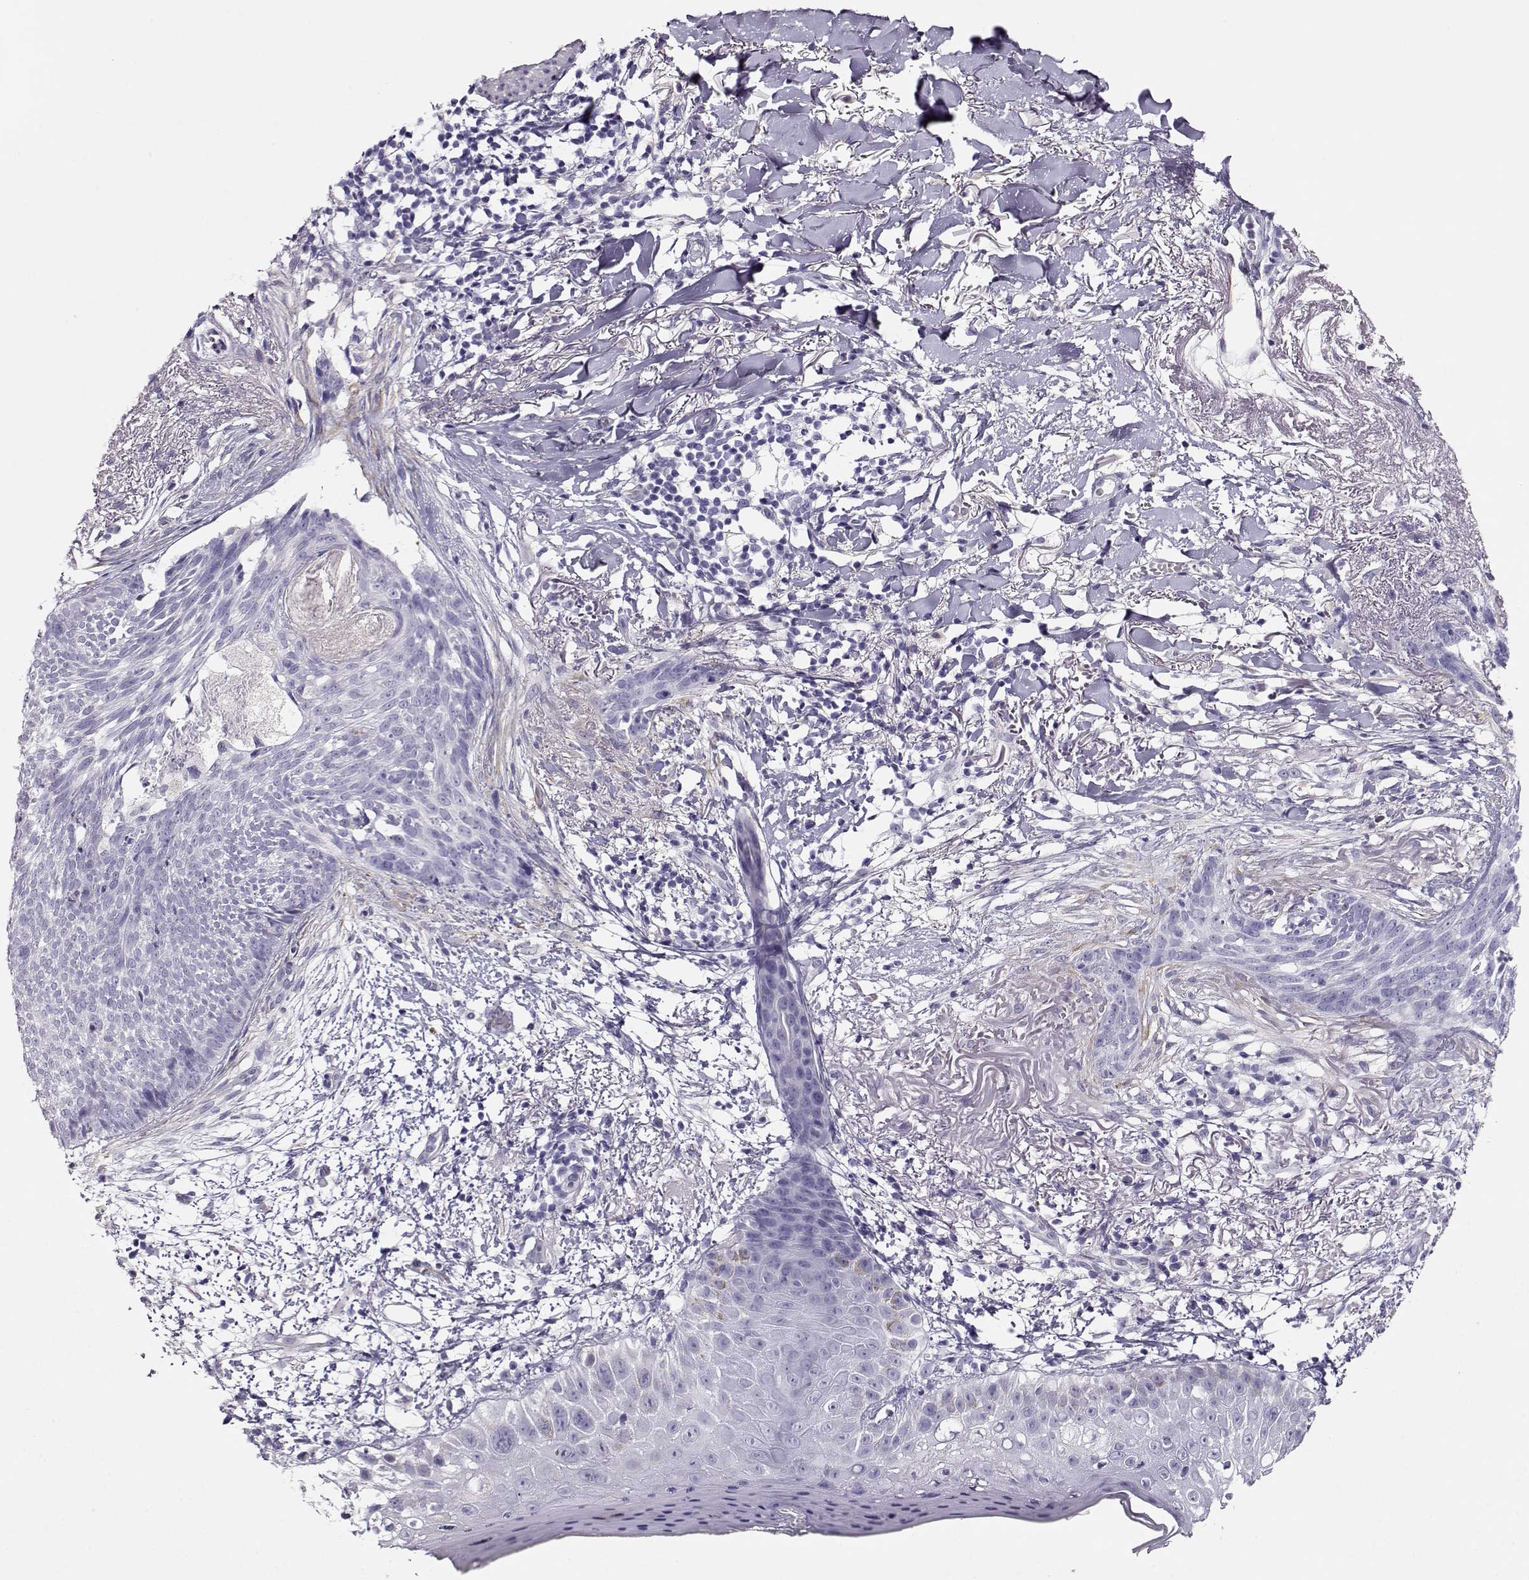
{"staining": {"intensity": "negative", "quantity": "none", "location": "none"}, "tissue": "skin cancer", "cell_type": "Tumor cells", "image_type": "cancer", "snomed": [{"axis": "morphology", "description": "Normal tissue, NOS"}, {"axis": "morphology", "description": "Basal cell carcinoma"}, {"axis": "topography", "description": "Skin"}], "caption": "Histopathology image shows no protein staining in tumor cells of skin cancer (basal cell carcinoma) tissue. Brightfield microscopy of immunohistochemistry (IHC) stained with DAB (3,3'-diaminobenzidine) (brown) and hematoxylin (blue), captured at high magnification.", "gene": "RBM44", "patient": {"sex": "male", "age": 84}}